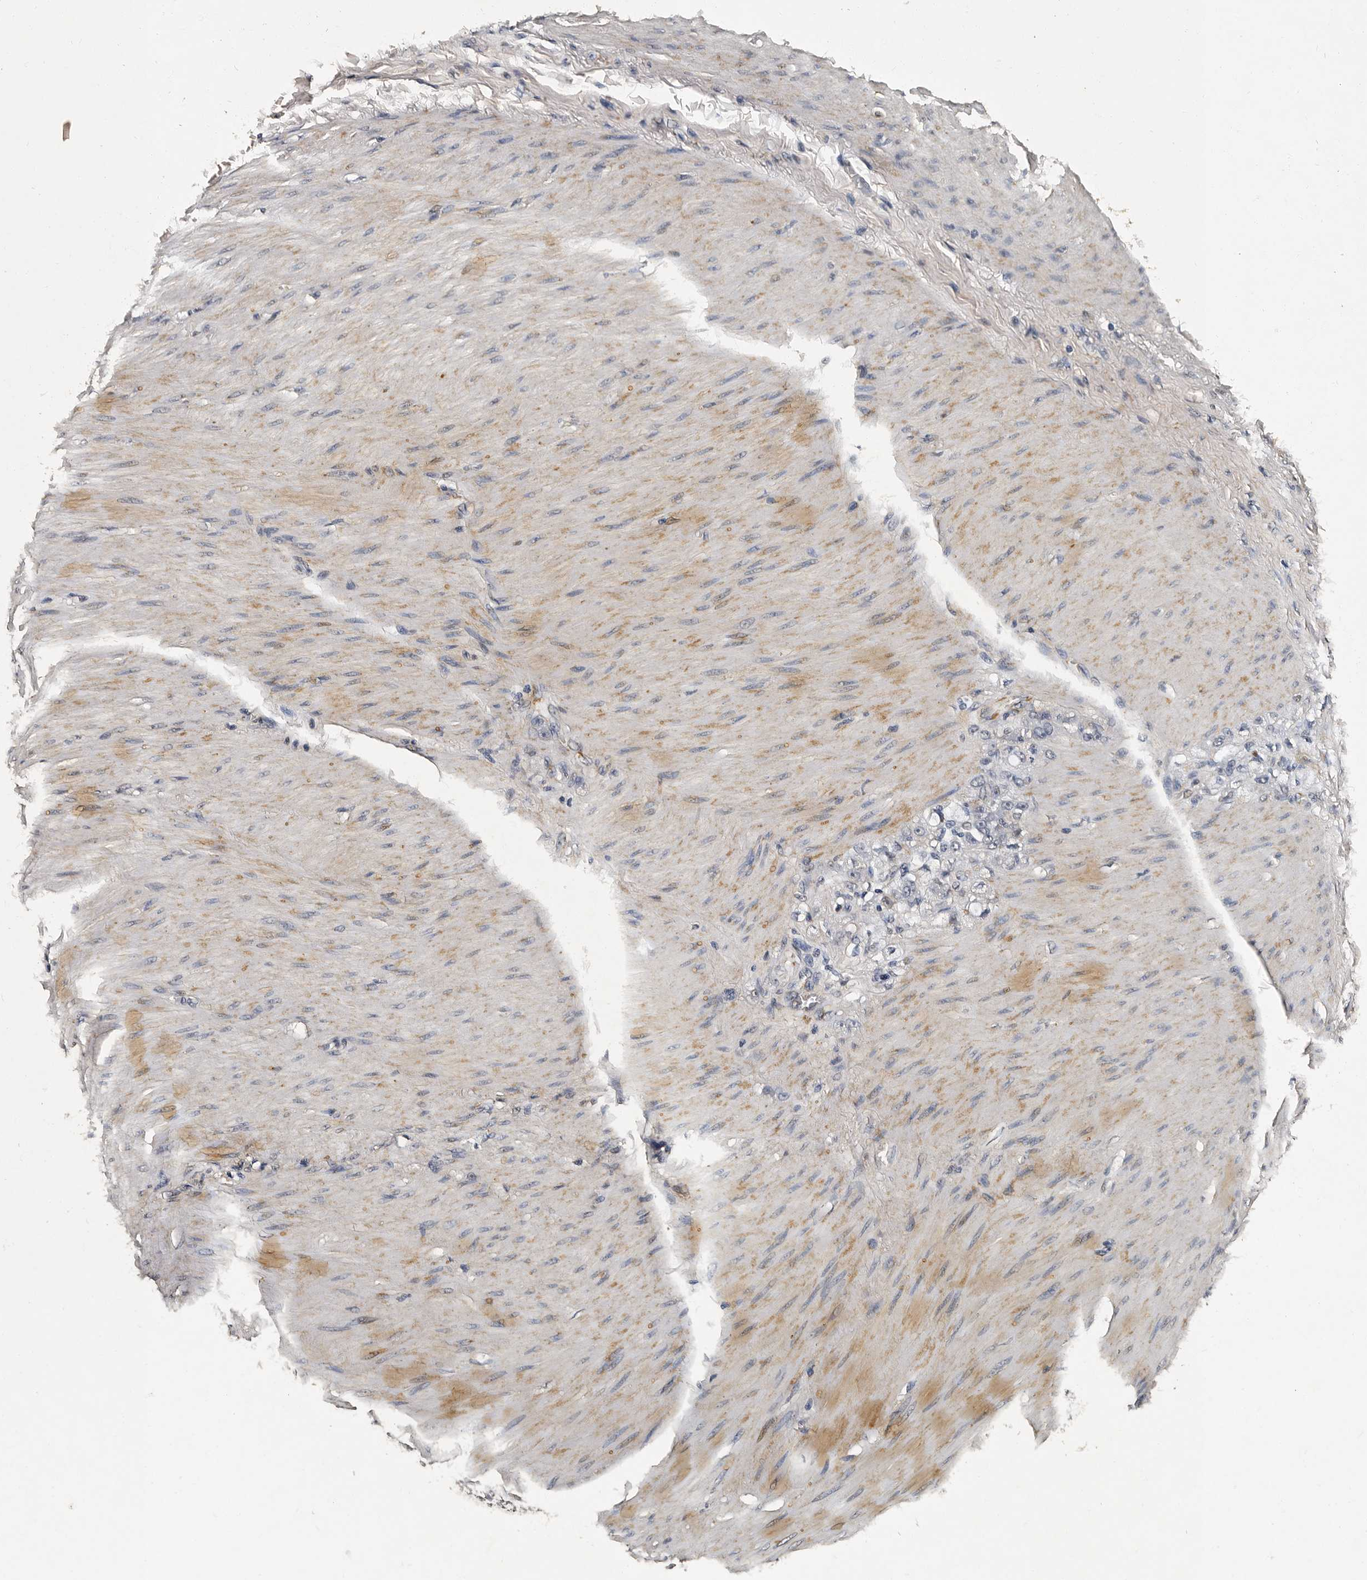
{"staining": {"intensity": "negative", "quantity": "none", "location": "none"}, "tissue": "stomach cancer", "cell_type": "Tumor cells", "image_type": "cancer", "snomed": [{"axis": "morphology", "description": "Normal tissue, NOS"}, {"axis": "morphology", "description": "Adenocarcinoma, NOS"}, {"axis": "topography", "description": "Stomach"}], "caption": "This is an immunohistochemistry (IHC) photomicrograph of stomach cancer. There is no expression in tumor cells.", "gene": "CPNE3", "patient": {"sex": "male", "age": 82}}